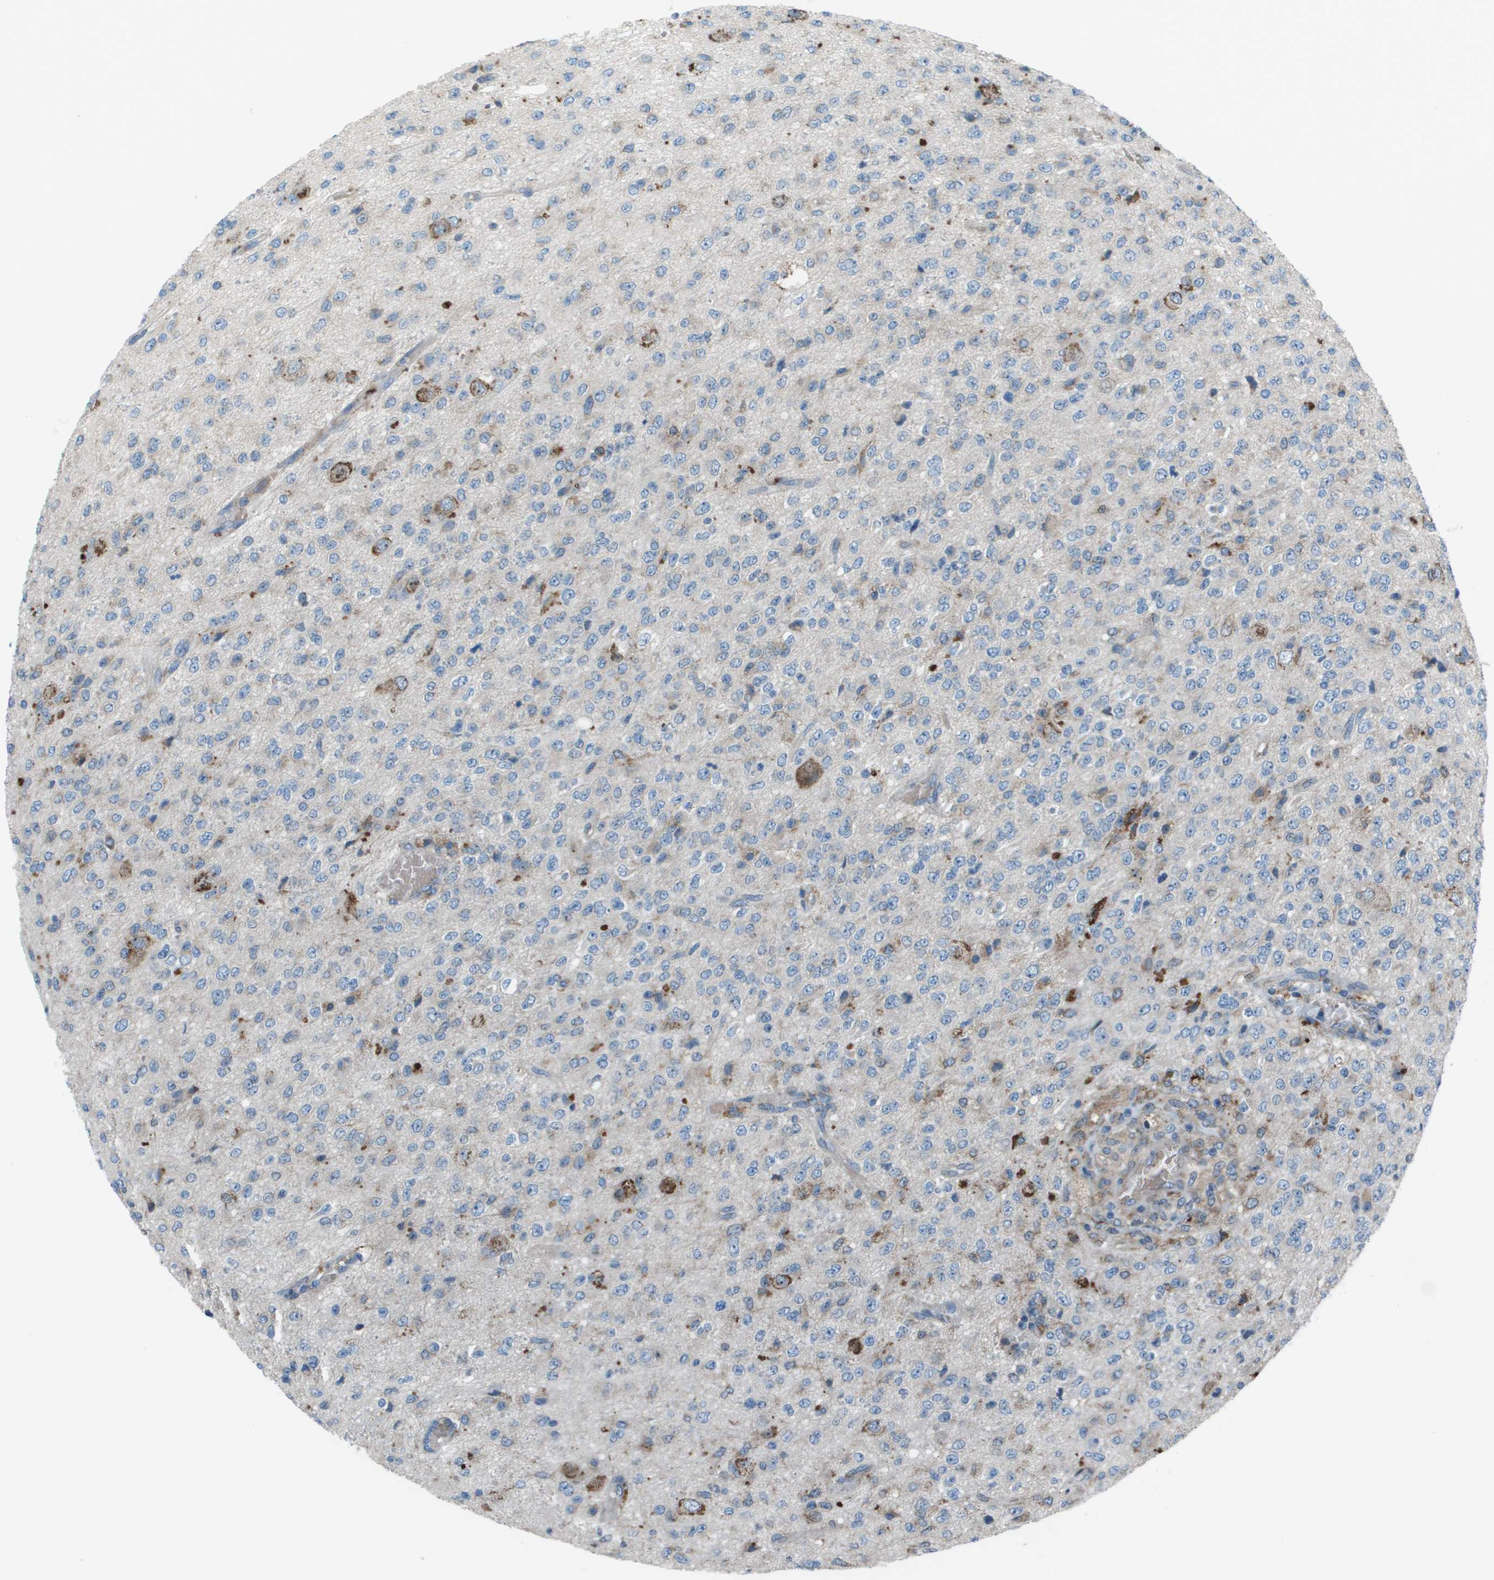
{"staining": {"intensity": "negative", "quantity": "none", "location": "none"}, "tissue": "glioma", "cell_type": "Tumor cells", "image_type": "cancer", "snomed": [{"axis": "morphology", "description": "Glioma, malignant, High grade"}, {"axis": "topography", "description": "pancreas cauda"}], "caption": "A micrograph of human malignant glioma (high-grade) is negative for staining in tumor cells. The staining was performed using DAB (3,3'-diaminobenzidine) to visualize the protein expression in brown, while the nuclei were stained in blue with hematoxylin (Magnification: 20x).", "gene": "UTS2", "patient": {"sex": "male", "age": 60}}